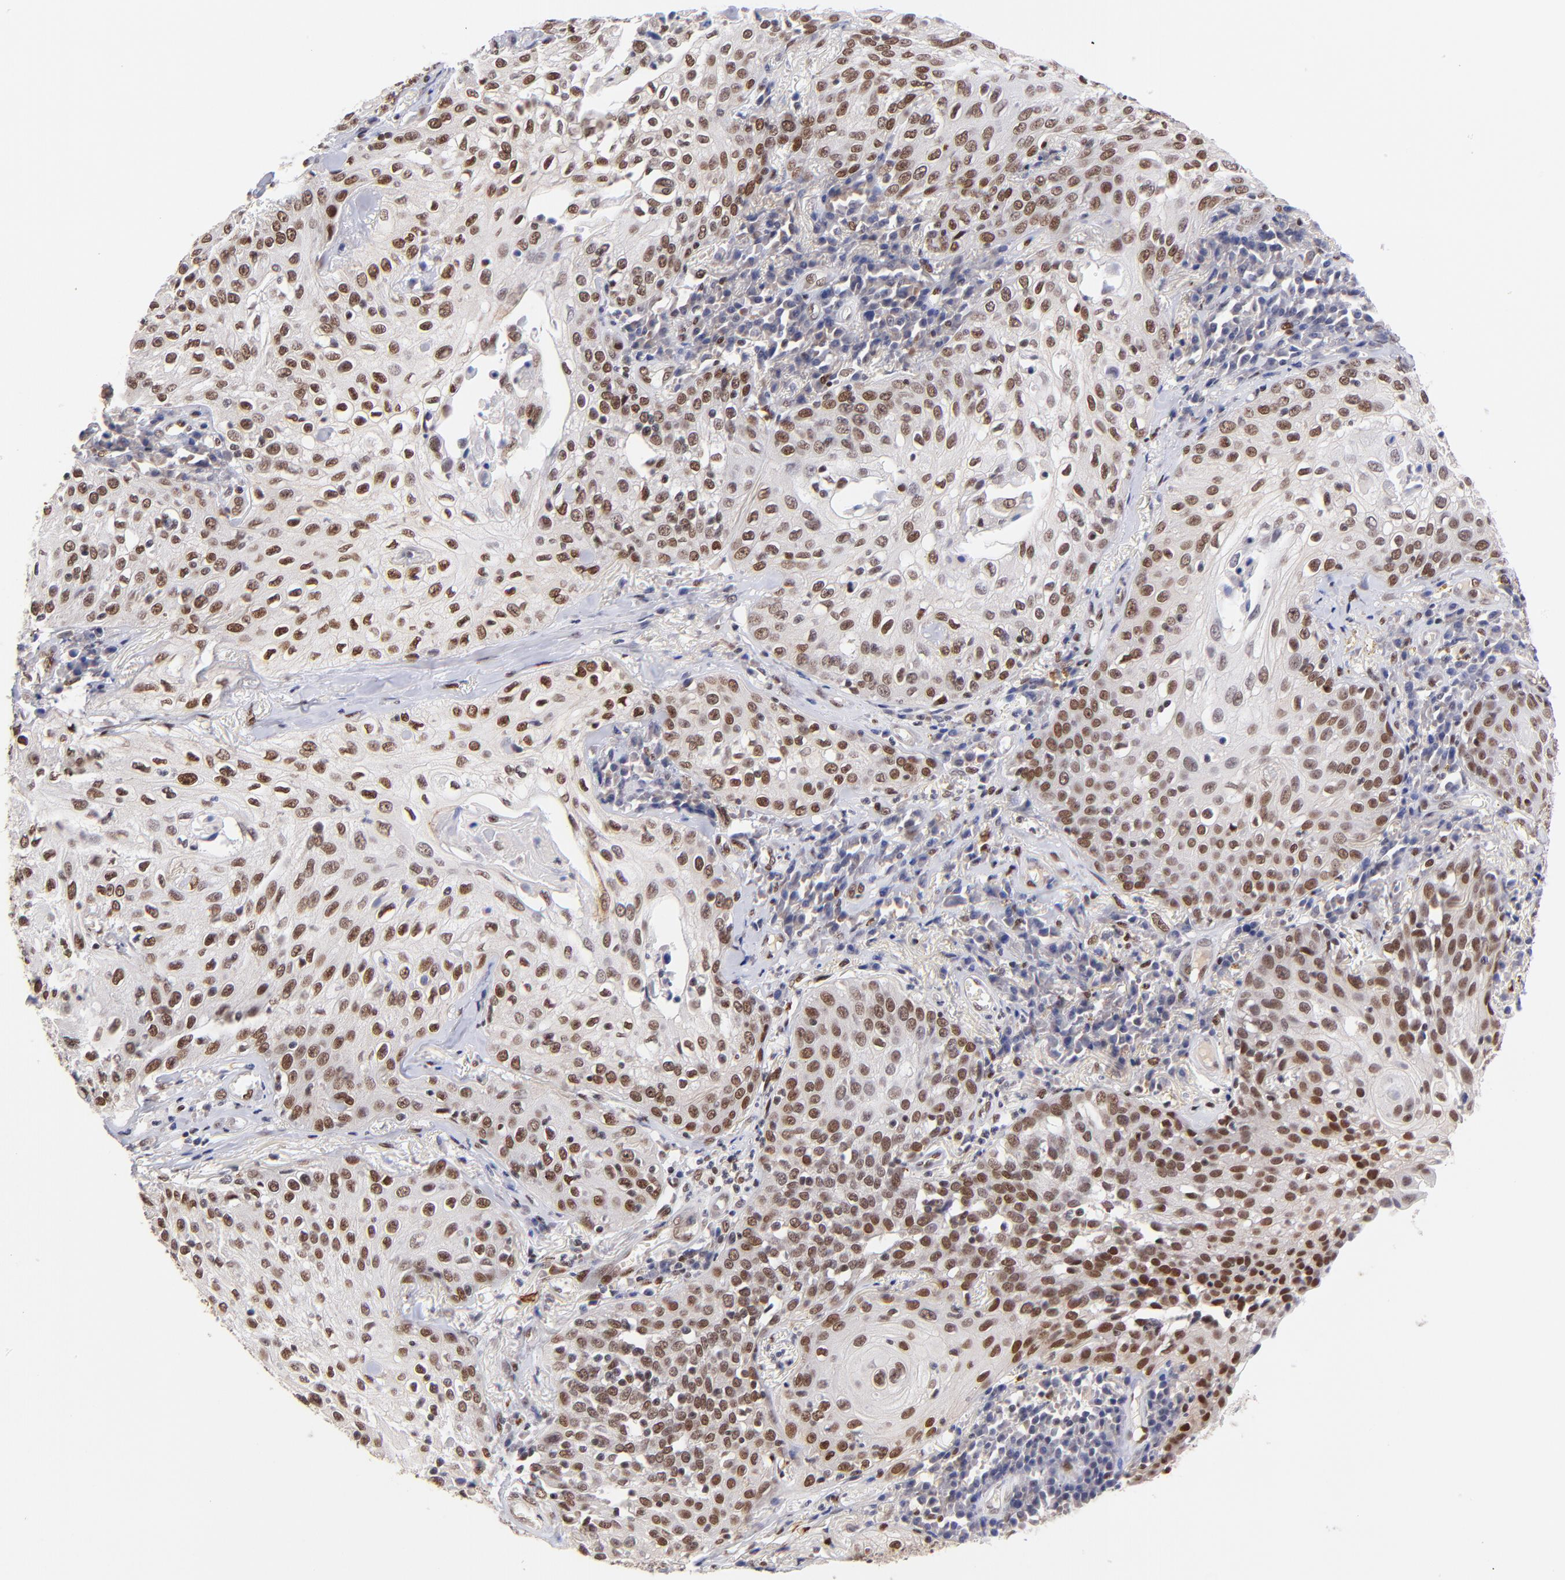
{"staining": {"intensity": "strong", "quantity": ">75%", "location": "nuclear"}, "tissue": "skin cancer", "cell_type": "Tumor cells", "image_type": "cancer", "snomed": [{"axis": "morphology", "description": "Squamous cell carcinoma, NOS"}, {"axis": "topography", "description": "Skin"}], "caption": "Skin cancer (squamous cell carcinoma) stained with a brown dye reveals strong nuclear positive staining in about >75% of tumor cells.", "gene": "MIDEAS", "patient": {"sex": "male", "age": 65}}